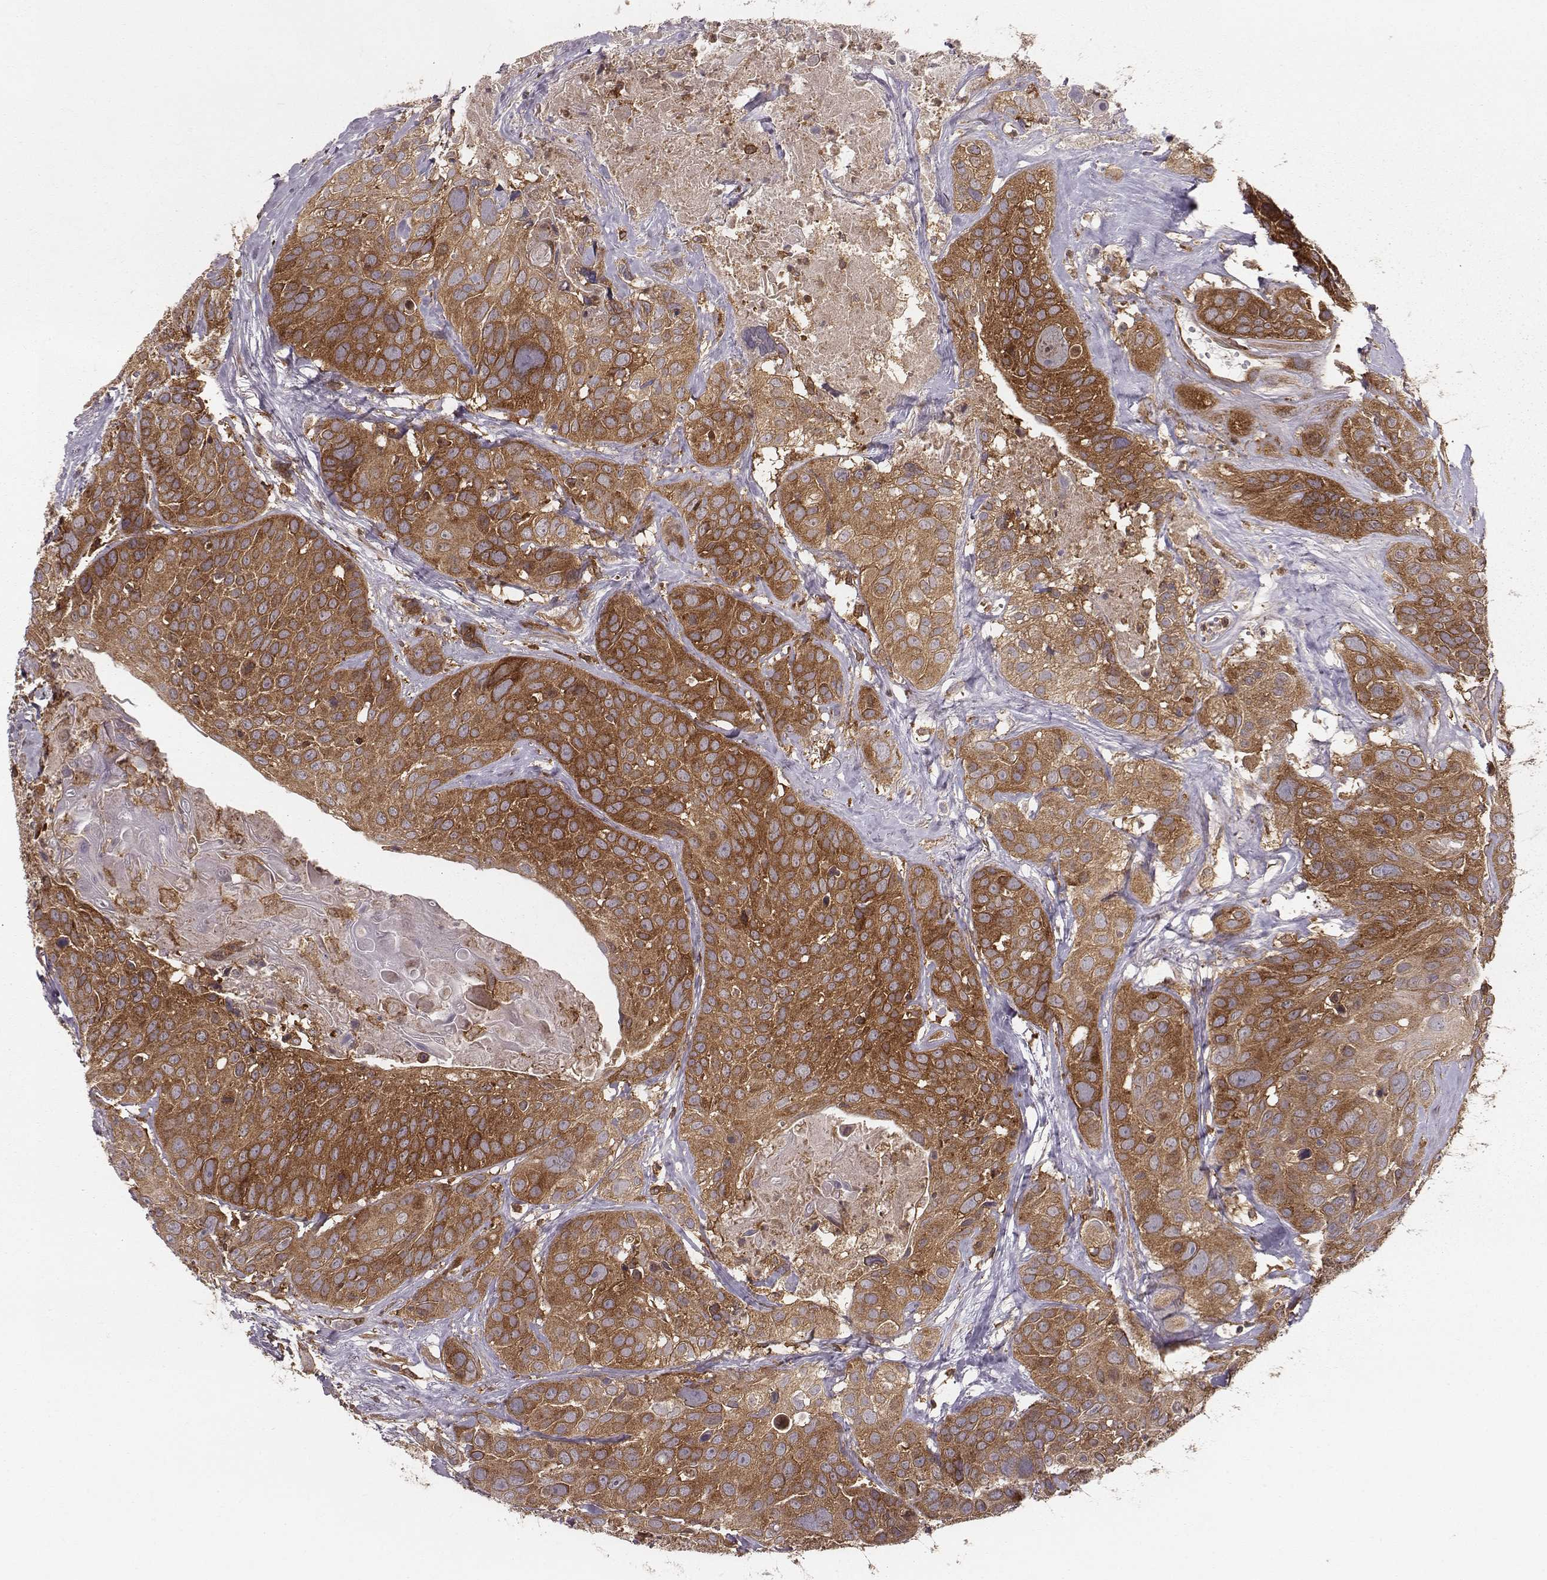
{"staining": {"intensity": "strong", "quantity": ">75%", "location": "cytoplasmic/membranous"}, "tissue": "head and neck cancer", "cell_type": "Tumor cells", "image_type": "cancer", "snomed": [{"axis": "morphology", "description": "Squamous cell carcinoma, NOS"}, {"axis": "topography", "description": "Oral tissue"}, {"axis": "topography", "description": "Head-Neck"}], "caption": "This image demonstrates head and neck squamous cell carcinoma stained with immunohistochemistry to label a protein in brown. The cytoplasmic/membranous of tumor cells show strong positivity for the protein. Nuclei are counter-stained blue.", "gene": "VPS26A", "patient": {"sex": "male", "age": 56}}